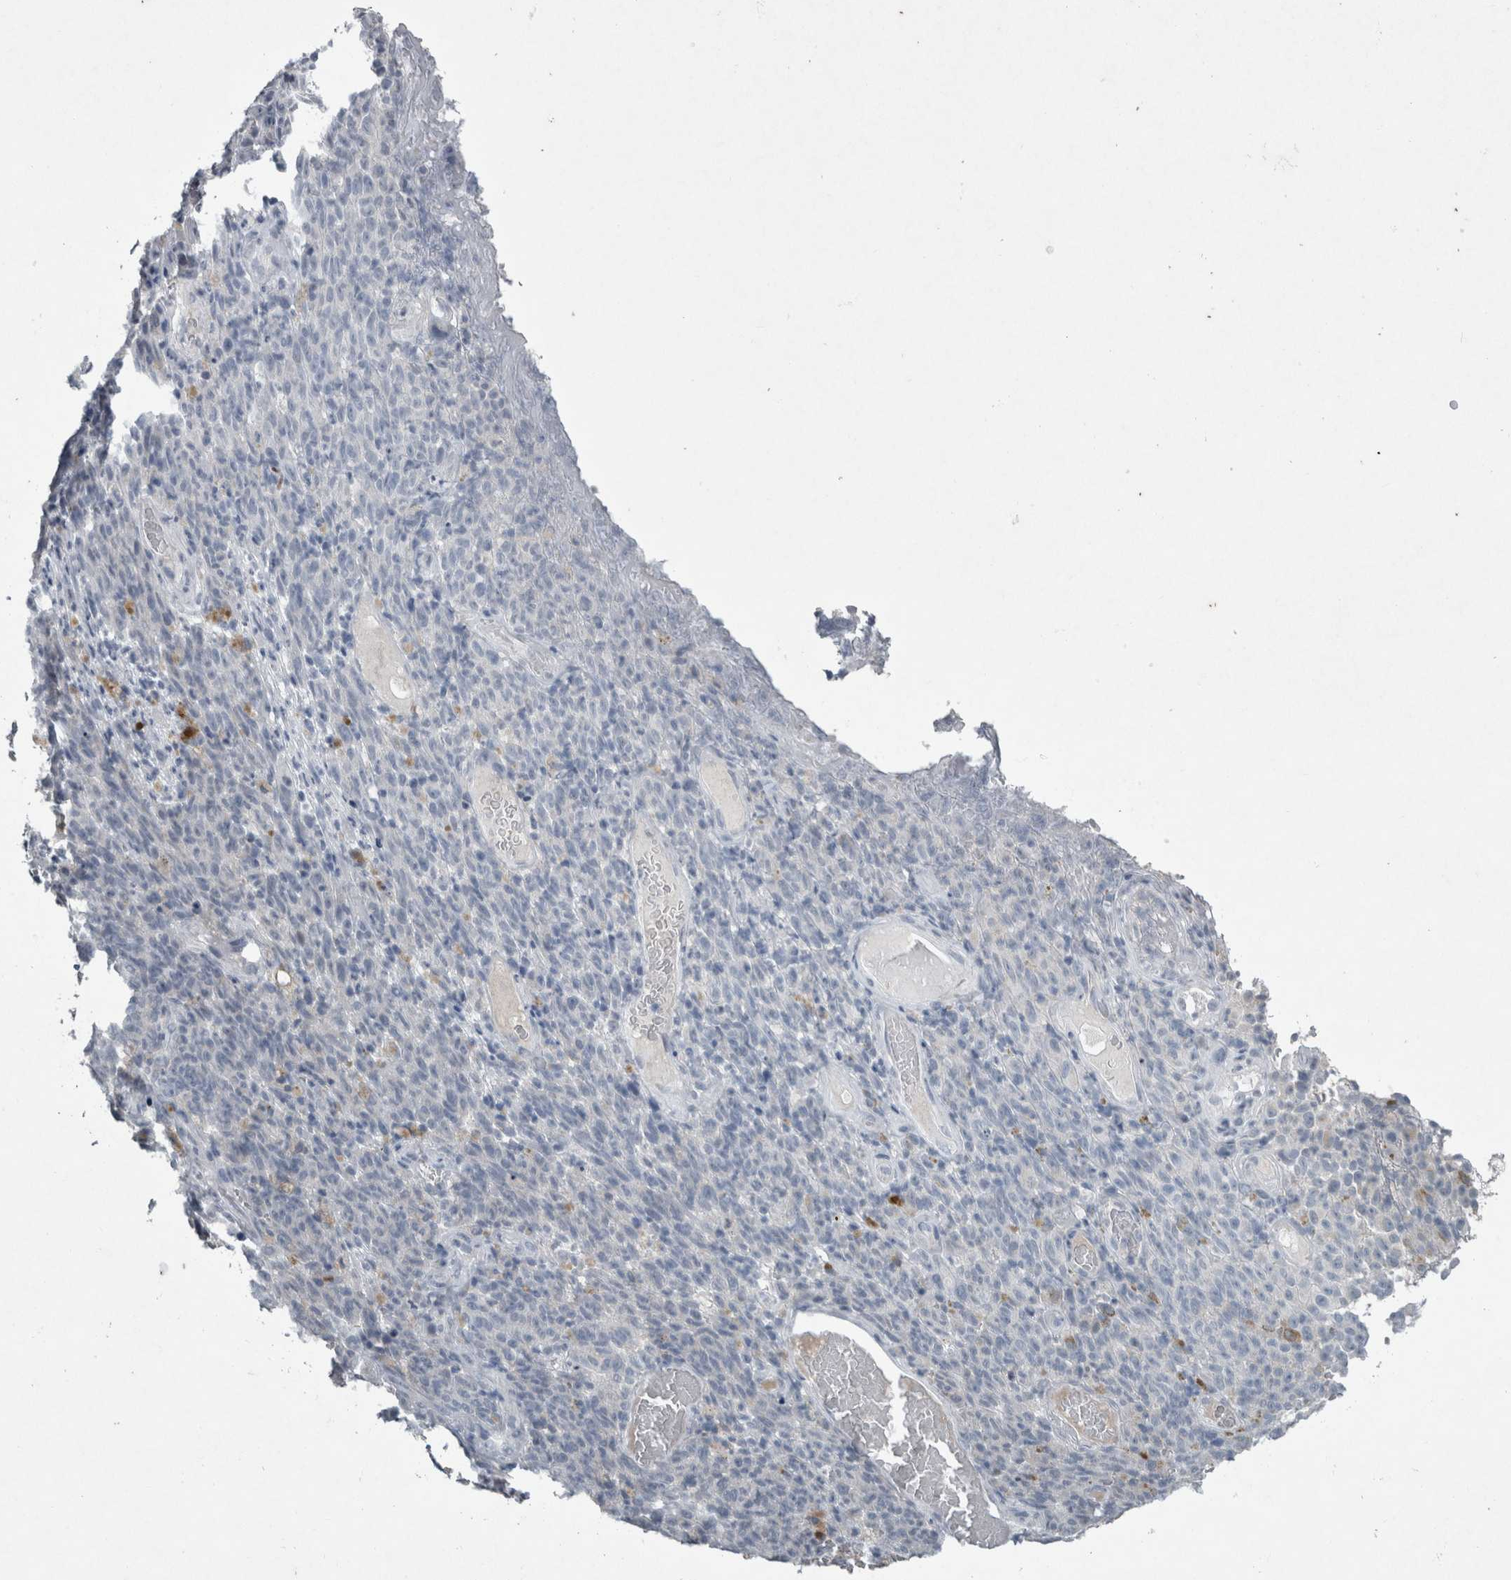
{"staining": {"intensity": "negative", "quantity": "none", "location": "none"}, "tissue": "melanoma", "cell_type": "Tumor cells", "image_type": "cancer", "snomed": [{"axis": "morphology", "description": "Malignant melanoma, NOS"}, {"axis": "topography", "description": "Skin"}], "caption": "Immunohistochemistry (IHC) photomicrograph of human malignant melanoma stained for a protein (brown), which reveals no positivity in tumor cells. (Stains: DAB immunohistochemistry (IHC) with hematoxylin counter stain, Microscopy: brightfield microscopy at high magnification).", "gene": "PDX1", "patient": {"sex": "female", "age": 82}}